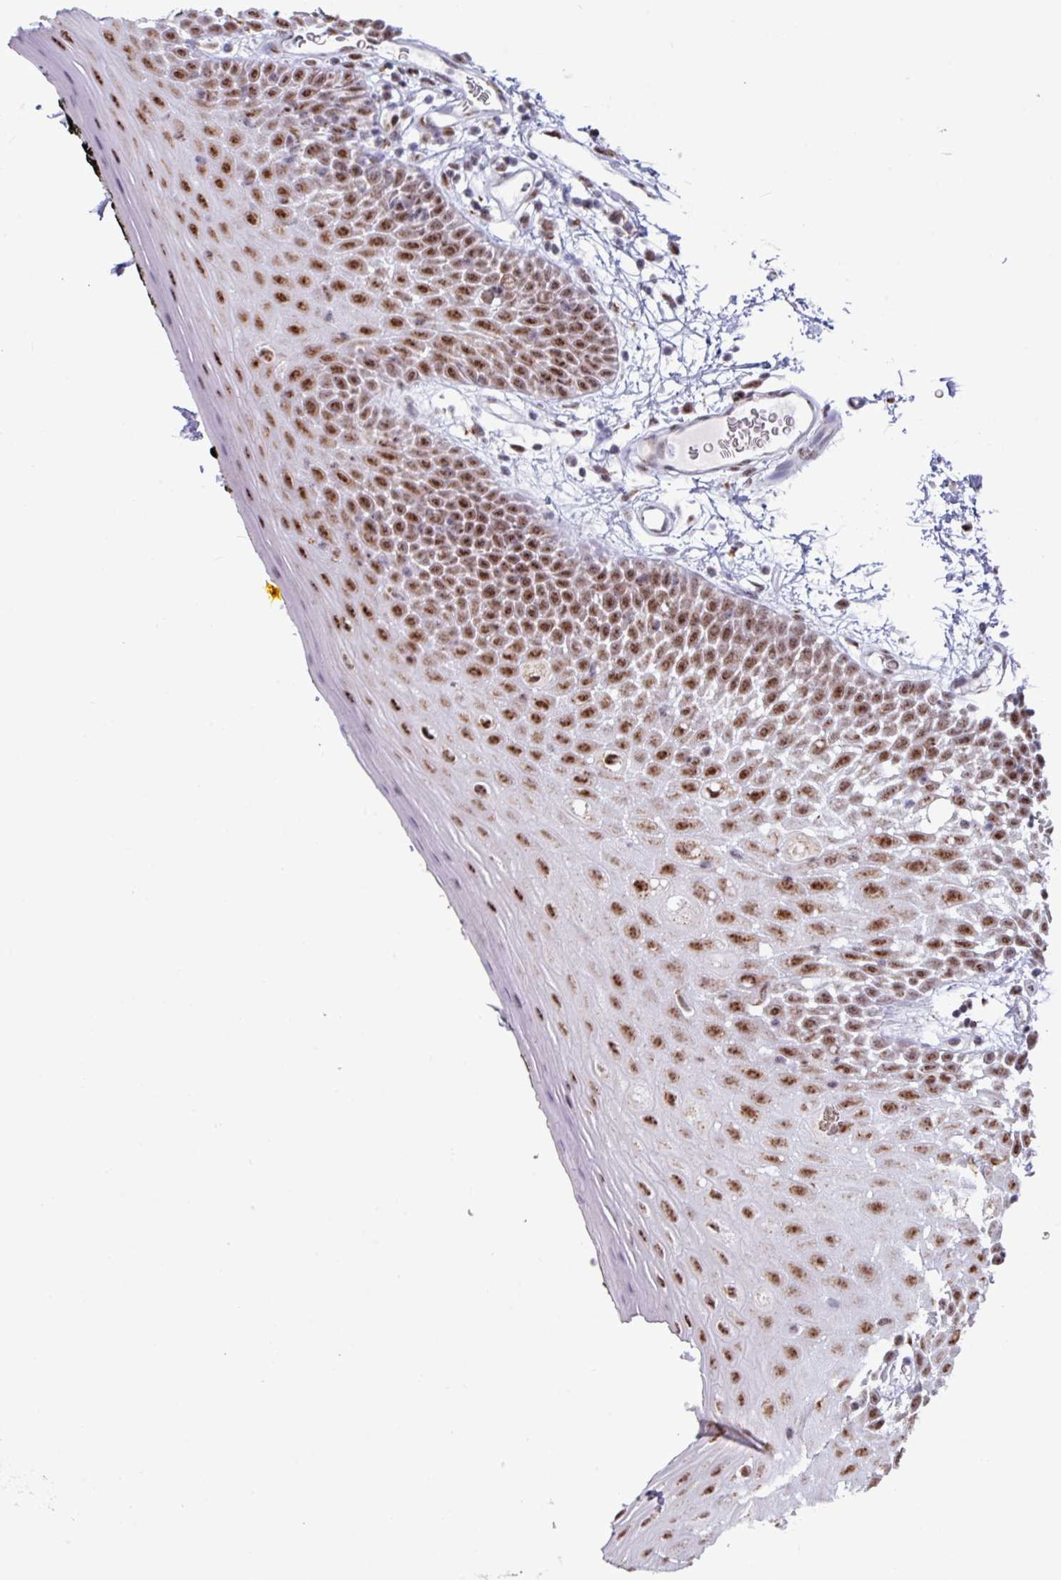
{"staining": {"intensity": "strong", "quantity": ">75%", "location": "nuclear"}, "tissue": "oral mucosa", "cell_type": "Squamous epithelial cells", "image_type": "normal", "snomed": [{"axis": "morphology", "description": "Normal tissue, NOS"}, {"axis": "morphology", "description": "Squamous cell carcinoma, NOS"}, {"axis": "topography", "description": "Oral tissue"}, {"axis": "topography", "description": "Tounge, NOS"}, {"axis": "topography", "description": "Head-Neck"}], "caption": "This image exhibits normal oral mucosa stained with IHC to label a protein in brown. The nuclear of squamous epithelial cells show strong positivity for the protein. Nuclei are counter-stained blue.", "gene": "PUF60", "patient": {"sex": "male", "age": 76}}